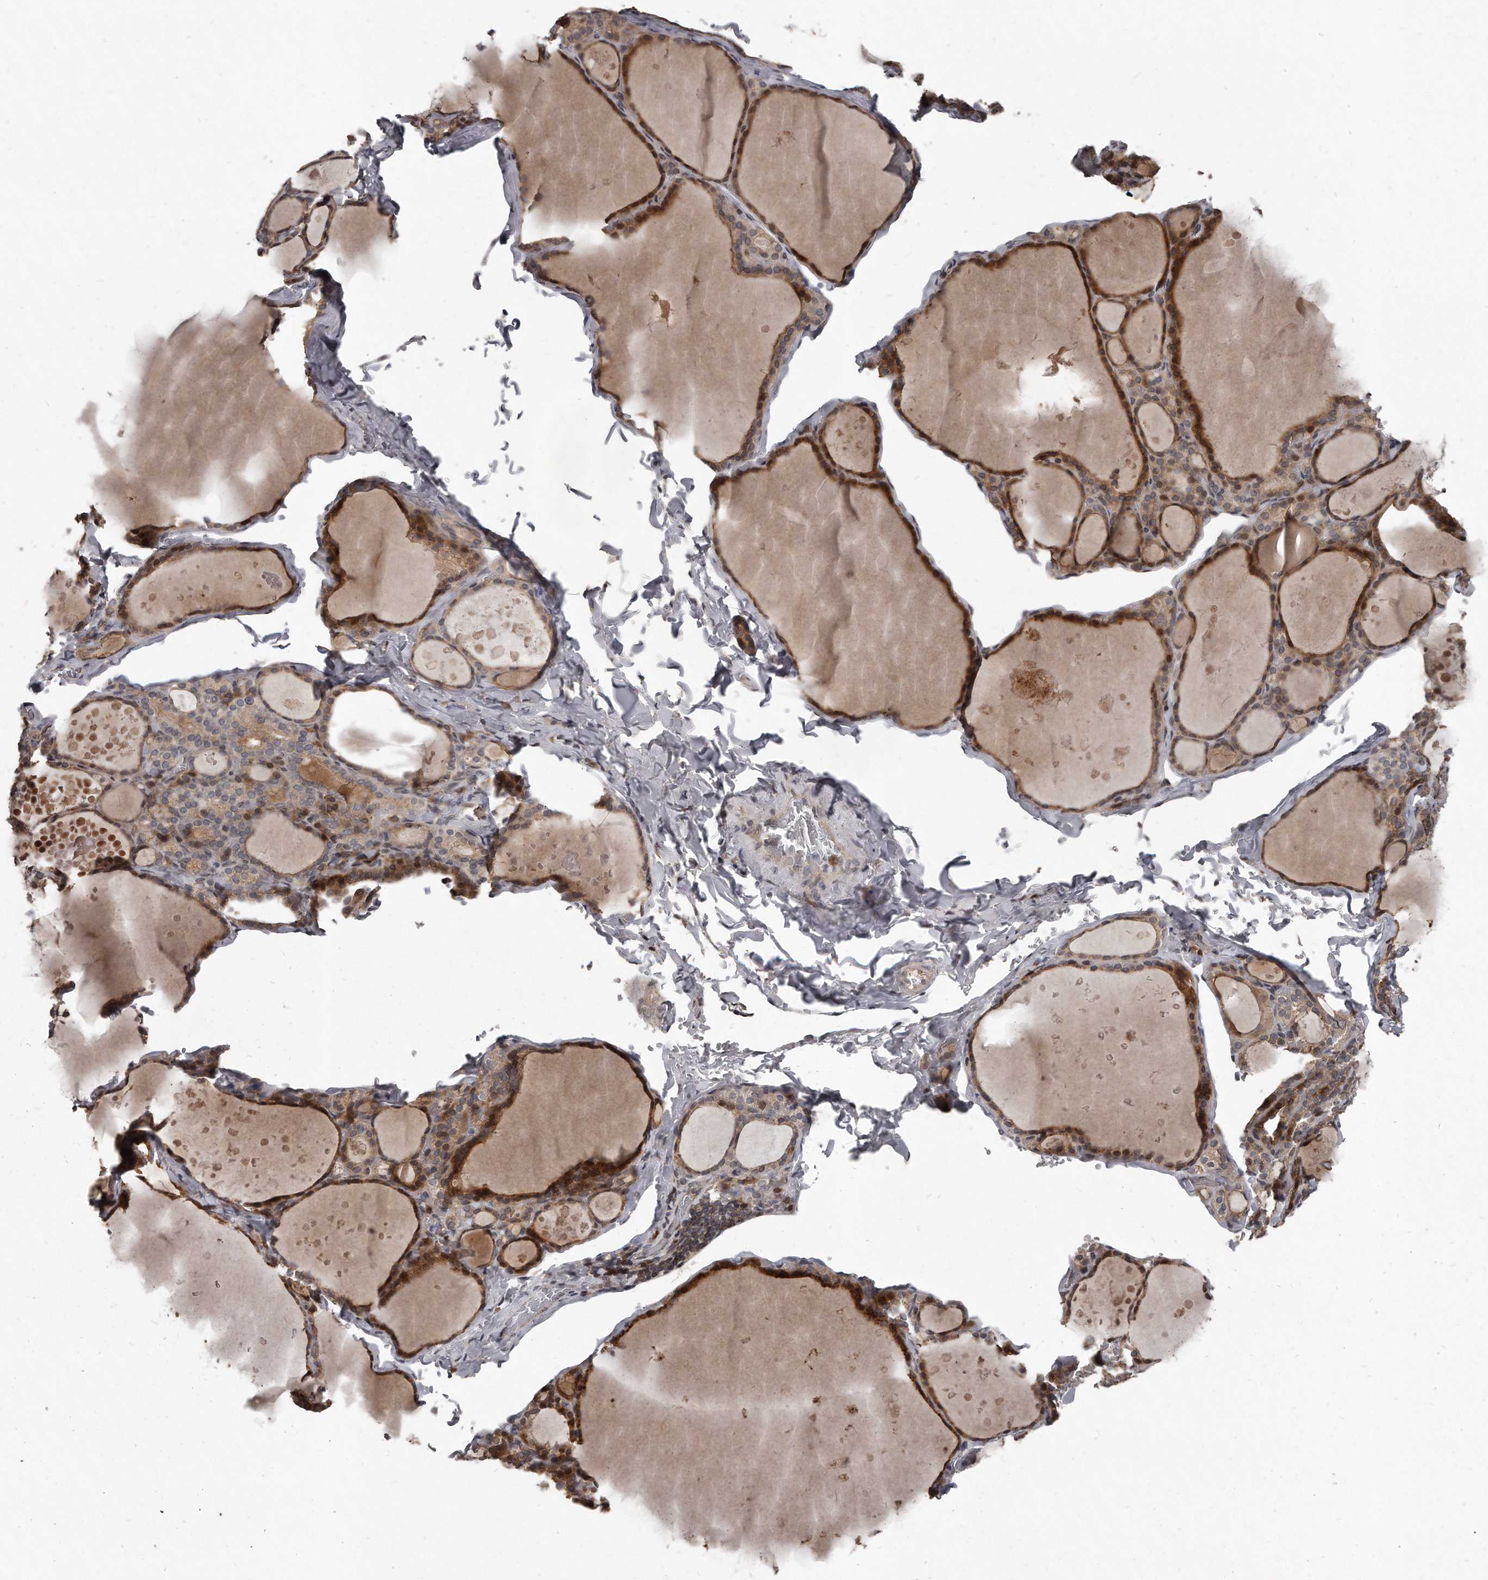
{"staining": {"intensity": "moderate", "quantity": ">75%", "location": "cytoplasmic/membranous"}, "tissue": "thyroid gland", "cell_type": "Glandular cells", "image_type": "normal", "snomed": [{"axis": "morphology", "description": "Normal tissue, NOS"}, {"axis": "topography", "description": "Thyroid gland"}], "caption": "Approximately >75% of glandular cells in unremarkable human thyroid gland exhibit moderate cytoplasmic/membranous protein expression as visualized by brown immunohistochemical staining.", "gene": "GCH1", "patient": {"sex": "male", "age": 56}}